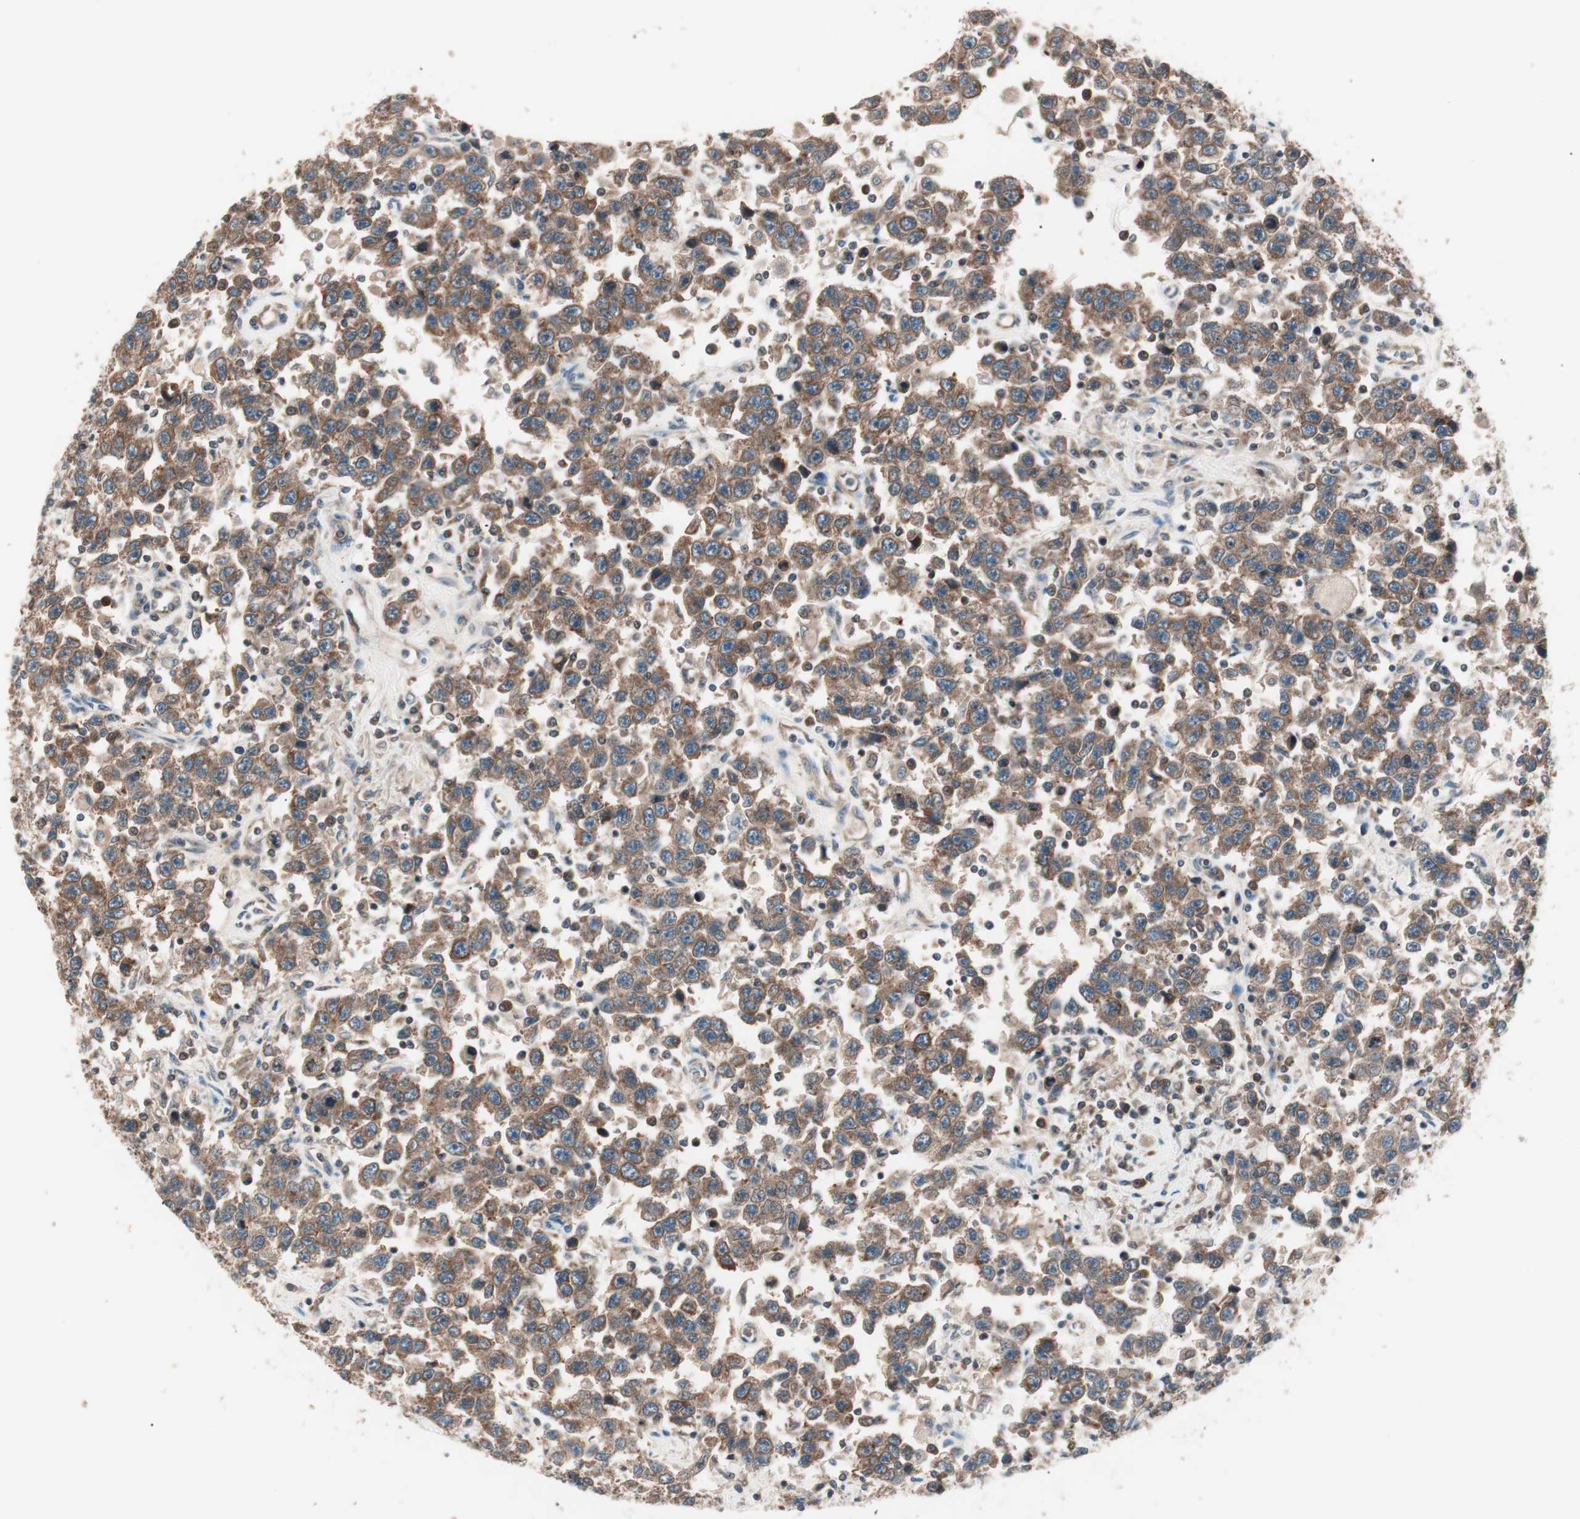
{"staining": {"intensity": "moderate", "quantity": ">75%", "location": "cytoplasmic/membranous"}, "tissue": "testis cancer", "cell_type": "Tumor cells", "image_type": "cancer", "snomed": [{"axis": "morphology", "description": "Seminoma, NOS"}, {"axis": "topography", "description": "Testis"}], "caption": "This photomicrograph displays testis seminoma stained with immunohistochemistry to label a protein in brown. The cytoplasmic/membranous of tumor cells show moderate positivity for the protein. Nuclei are counter-stained blue.", "gene": "TSG101", "patient": {"sex": "male", "age": 41}}